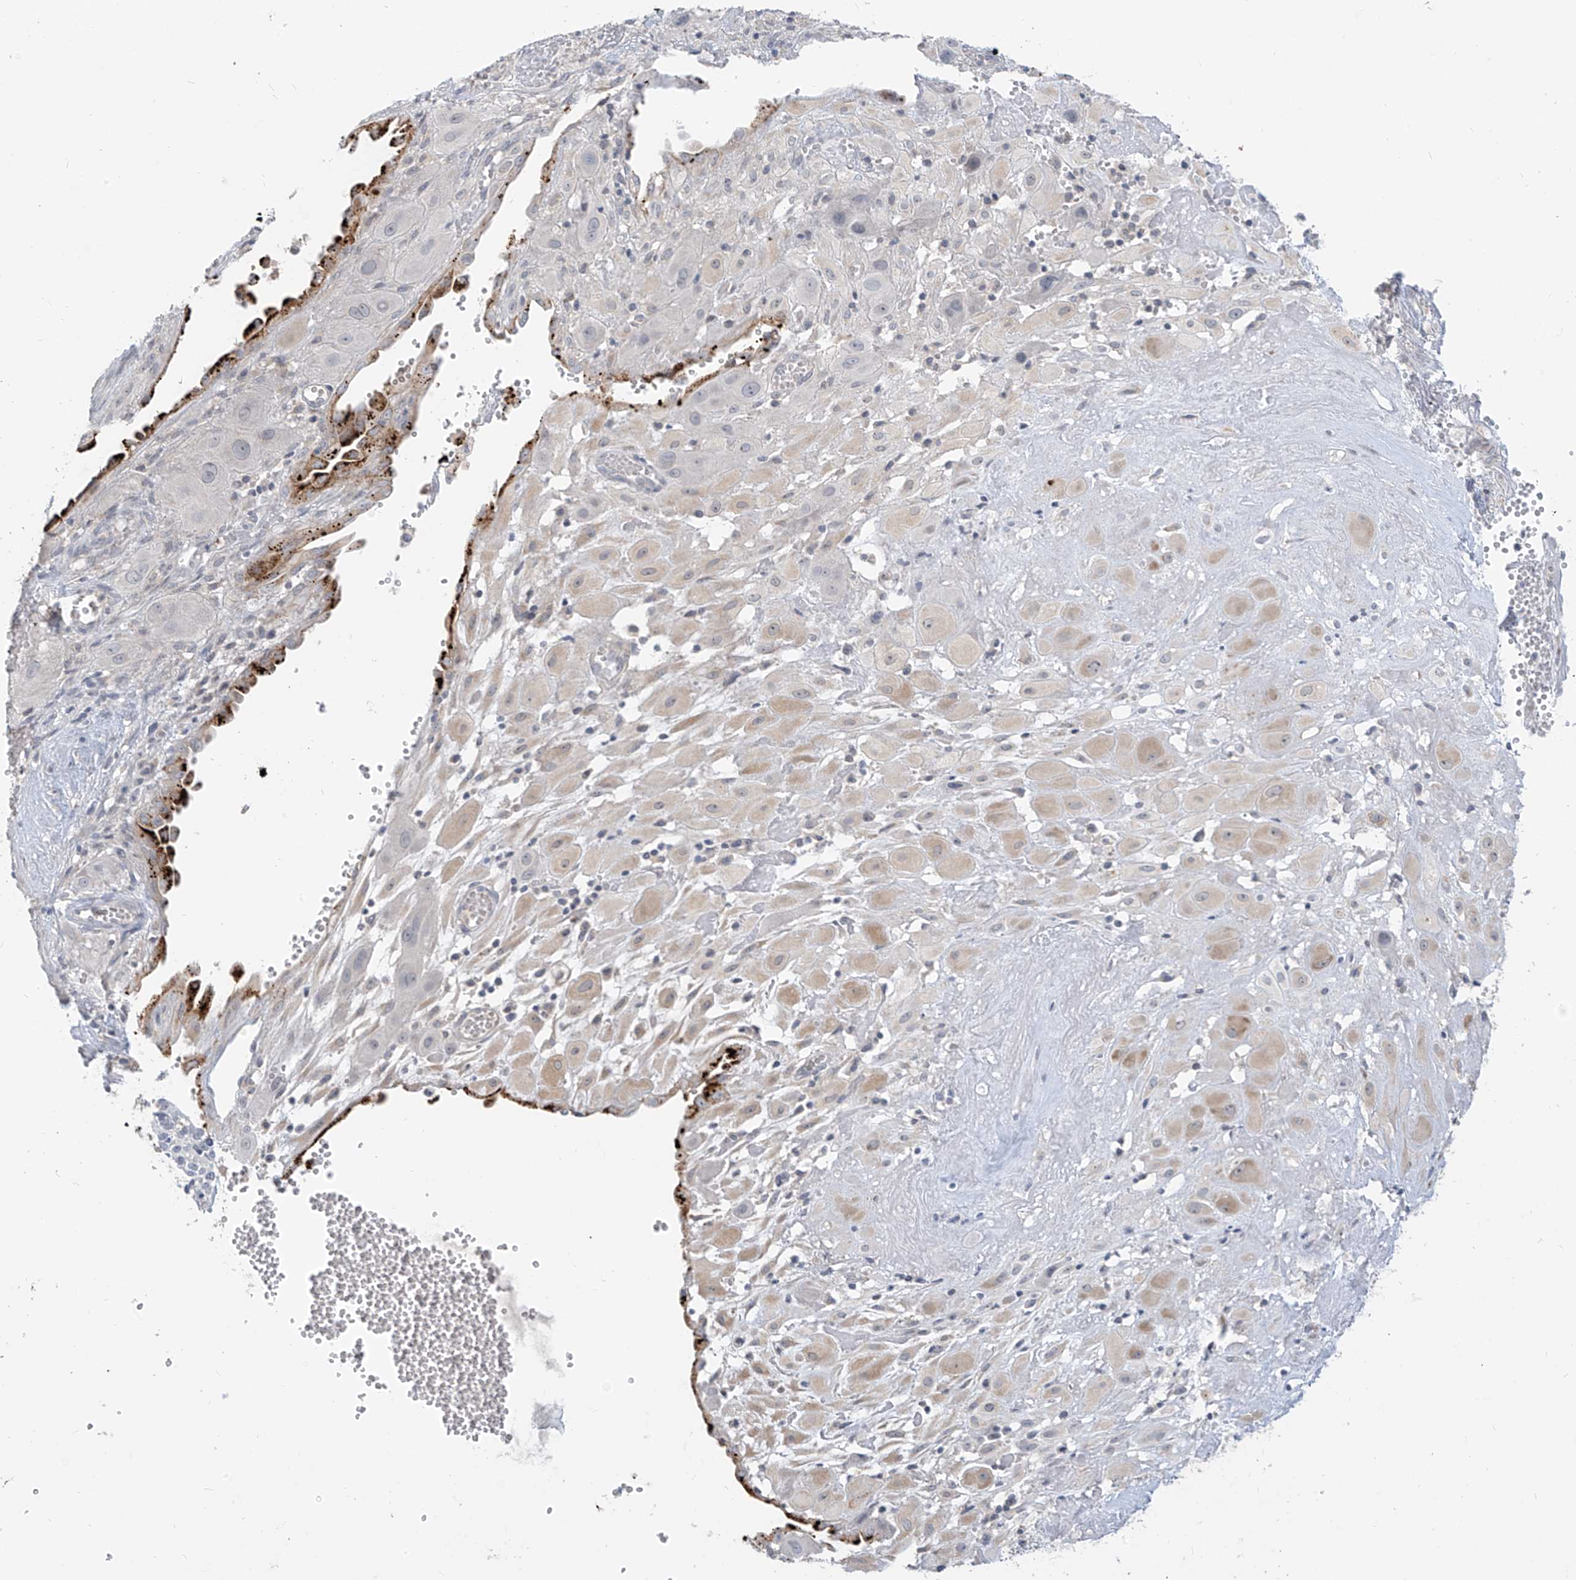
{"staining": {"intensity": "weak", "quantity": "25%-75%", "location": "cytoplasmic/membranous"}, "tissue": "cervical cancer", "cell_type": "Tumor cells", "image_type": "cancer", "snomed": [{"axis": "morphology", "description": "Squamous cell carcinoma, NOS"}, {"axis": "topography", "description": "Cervix"}], "caption": "Cervical cancer tissue shows weak cytoplasmic/membranous staining in approximately 25%-75% of tumor cells, visualized by immunohistochemistry. The staining was performed using DAB to visualize the protein expression in brown, while the nuclei were stained in blue with hematoxylin (Magnification: 20x).", "gene": "C2orf42", "patient": {"sex": "female", "age": 34}}